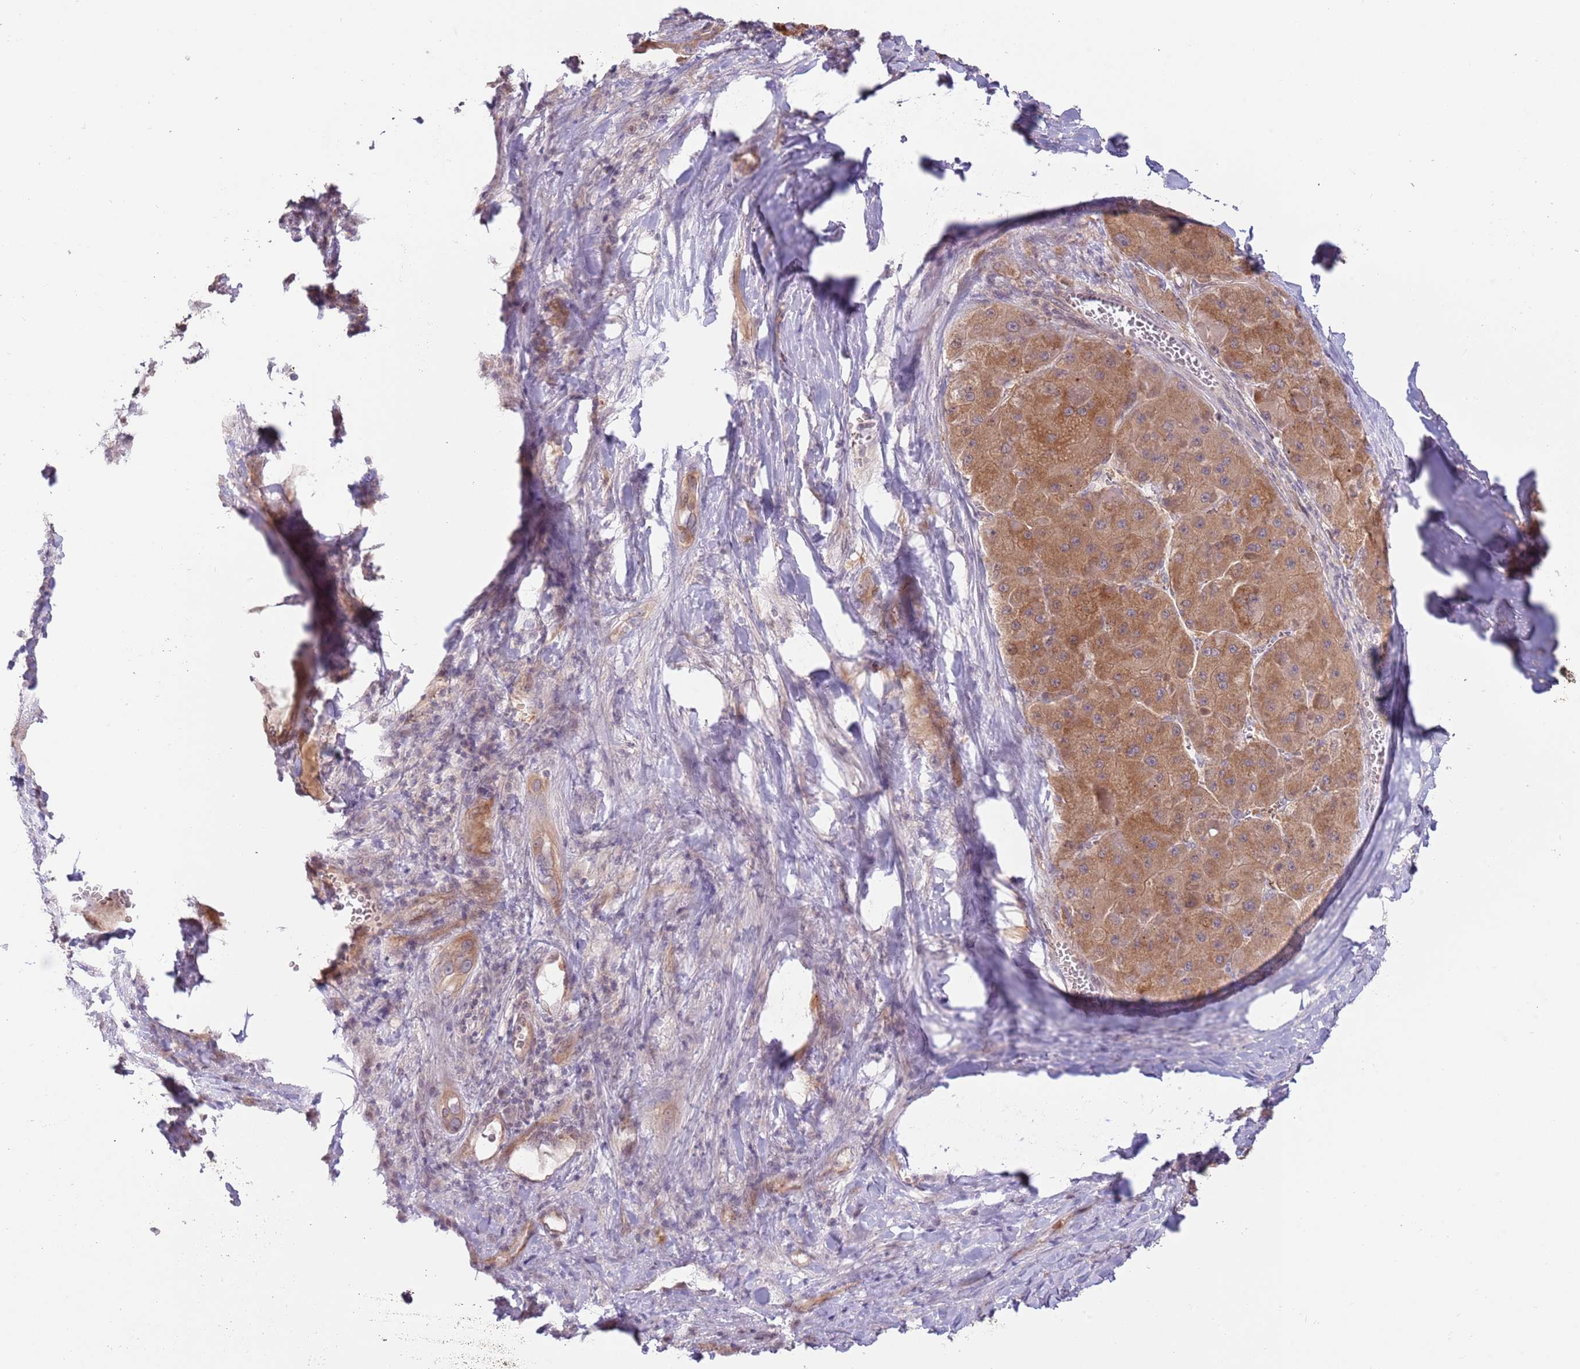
{"staining": {"intensity": "moderate", "quantity": ">75%", "location": "cytoplasmic/membranous"}, "tissue": "liver cancer", "cell_type": "Tumor cells", "image_type": "cancer", "snomed": [{"axis": "morphology", "description": "Carcinoma, Hepatocellular, NOS"}, {"axis": "topography", "description": "Liver"}], "caption": "A photomicrograph showing moderate cytoplasmic/membranous positivity in approximately >75% of tumor cells in hepatocellular carcinoma (liver), as visualized by brown immunohistochemical staining.", "gene": "LDHD", "patient": {"sex": "female", "age": 73}}